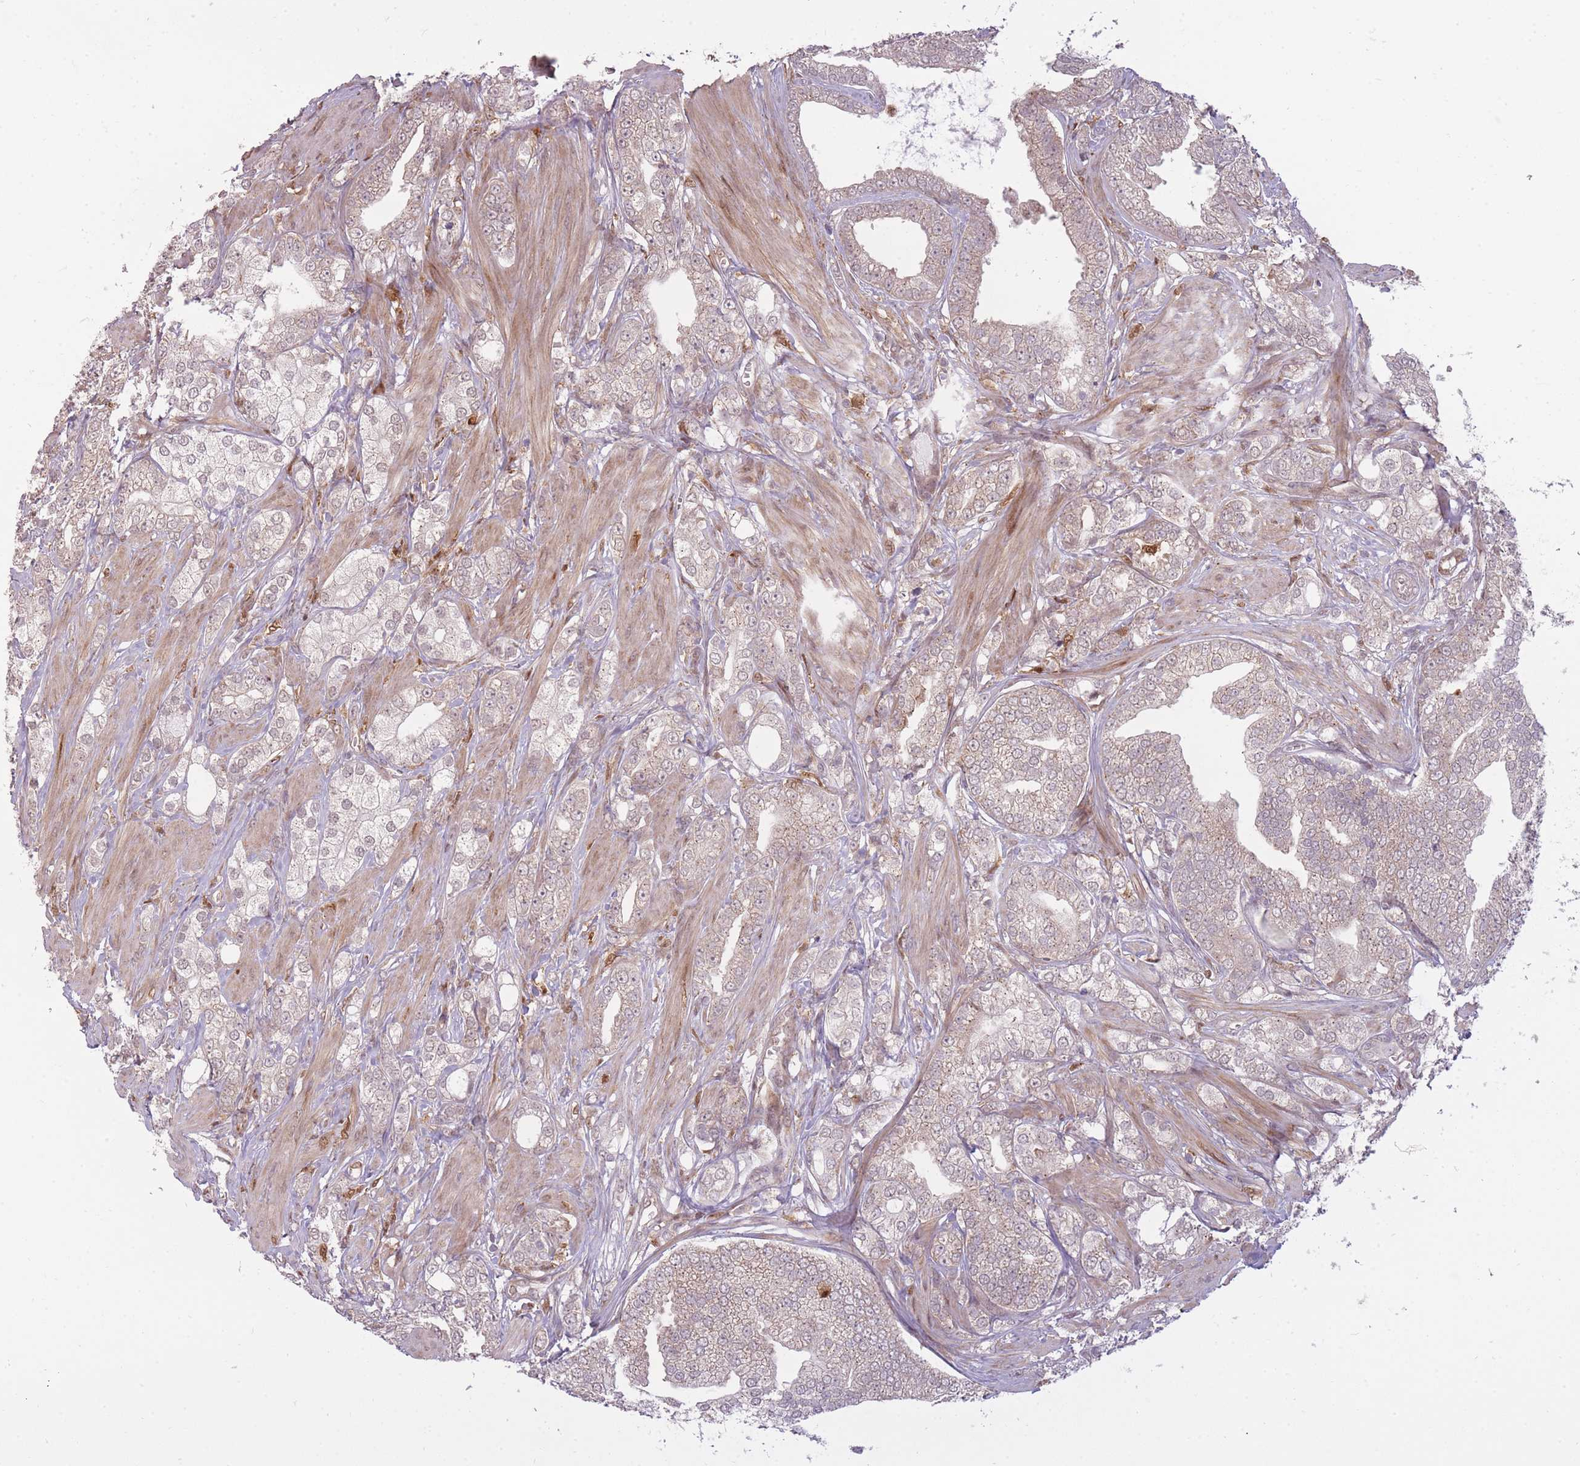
{"staining": {"intensity": "weak", "quantity": "<25%", "location": "nuclear"}, "tissue": "prostate cancer", "cell_type": "Tumor cells", "image_type": "cancer", "snomed": [{"axis": "morphology", "description": "Adenocarcinoma, High grade"}, {"axis": "topography", "description": "Prostate"}], "caption": "Immunohistochemistry histopathology image of neoplastic tissue: human prostate high-grade adenocarcinoma stained with DAB reveals no significant protein expression in tumor cells.", "gene": "LGALS9", "patient": {"sex": "male", "age": 50}}